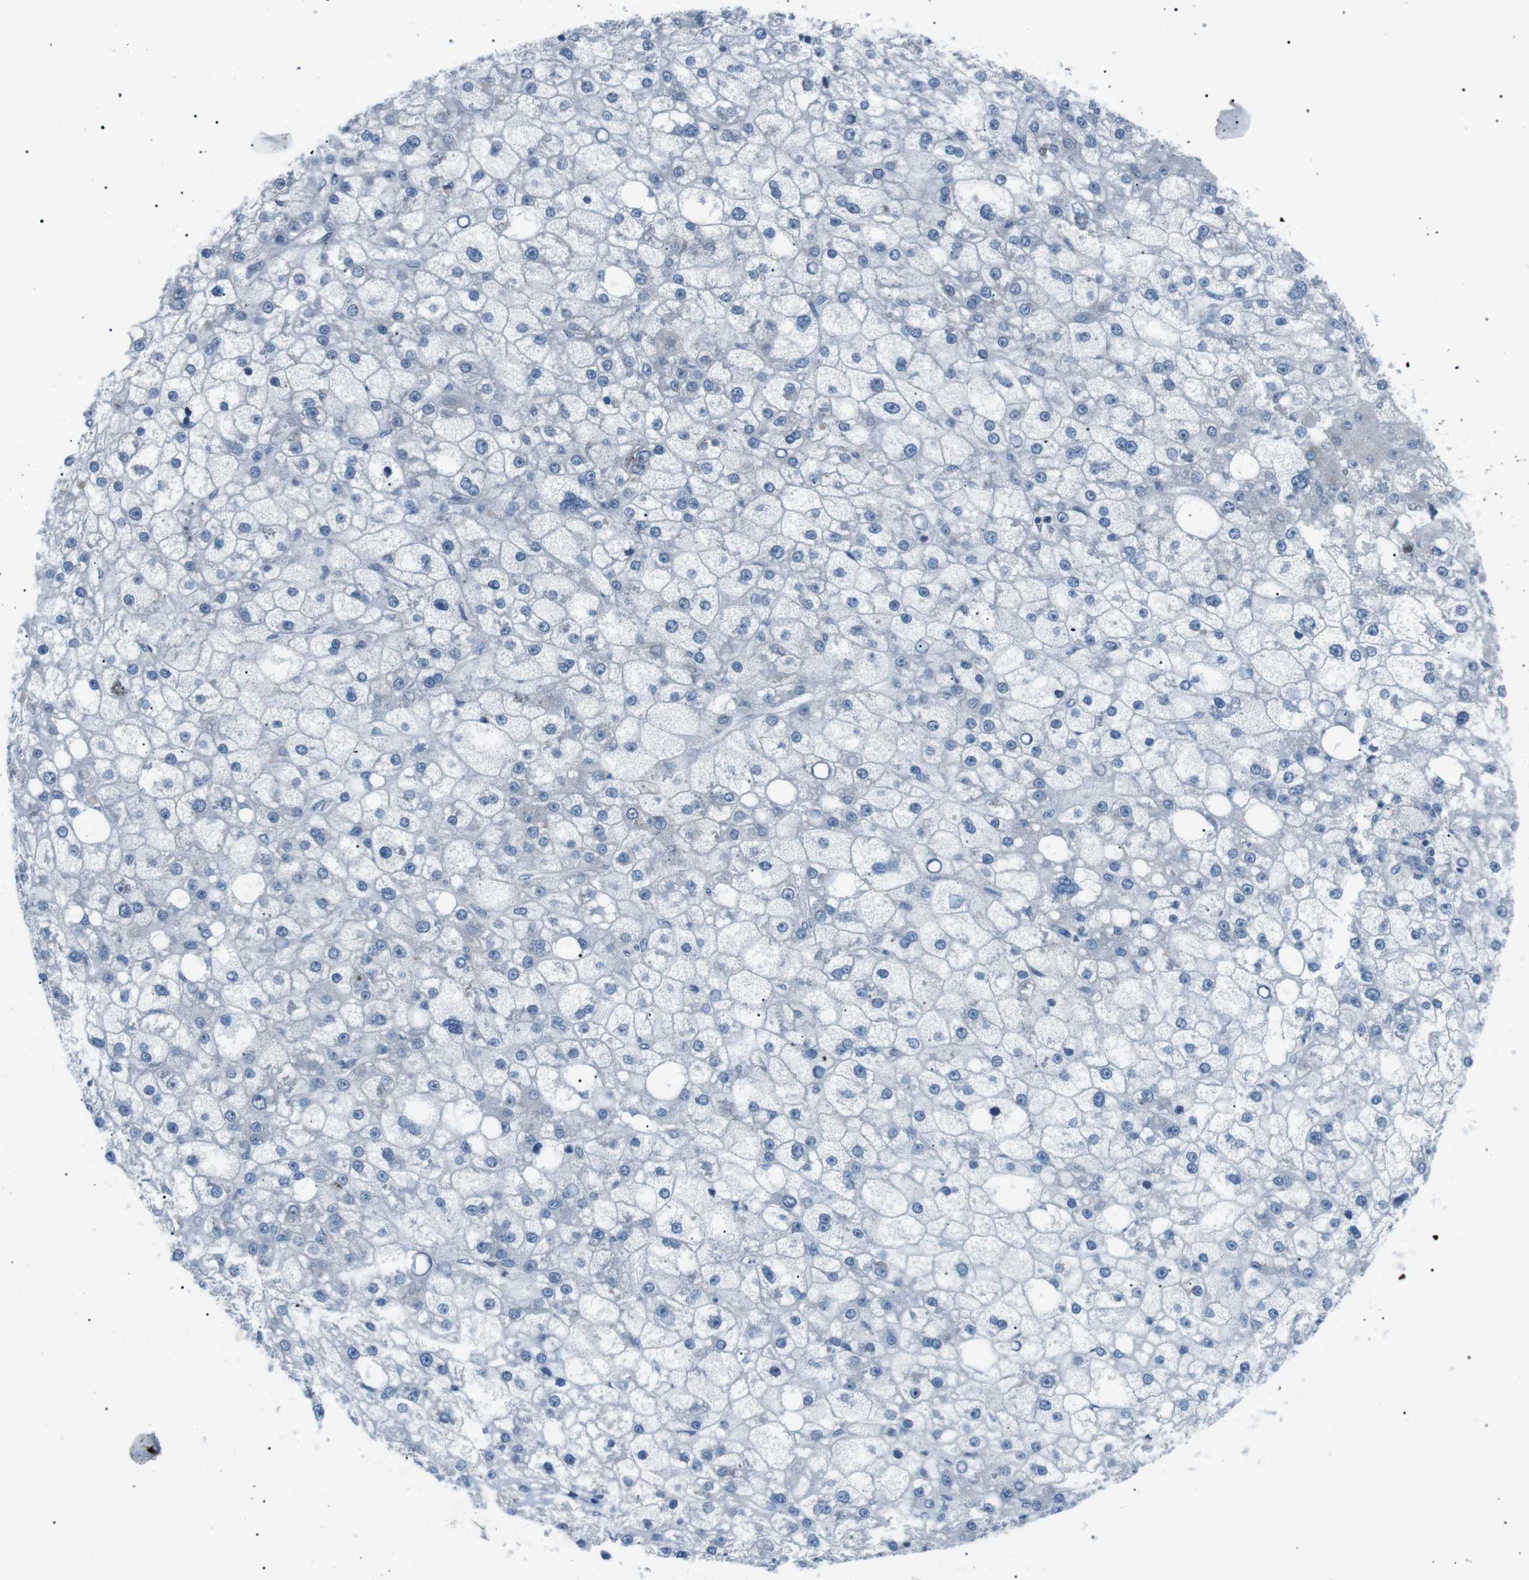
{"staining": {"intensity": "negative", "quantity": "none", "location": "none"}, "tissue": "liver cancer", "cell_type": "Tumor cells", "image_type": "cancer", "snomed": [{"axis": "morphology", "description": "Carcinoma, Hepatocellular, NOS"}, {"axis": "topography", "description": "Liver"}], "caption": "Immunohistochemistry (IHC) micrograph of neoplastic tissue: human liver hepatocellular carcinoma stained with DAB displays no significant protein positivity in tumor cells.", "gene": "ARID5B", "patient": {"sex": "male", "age": 67}}